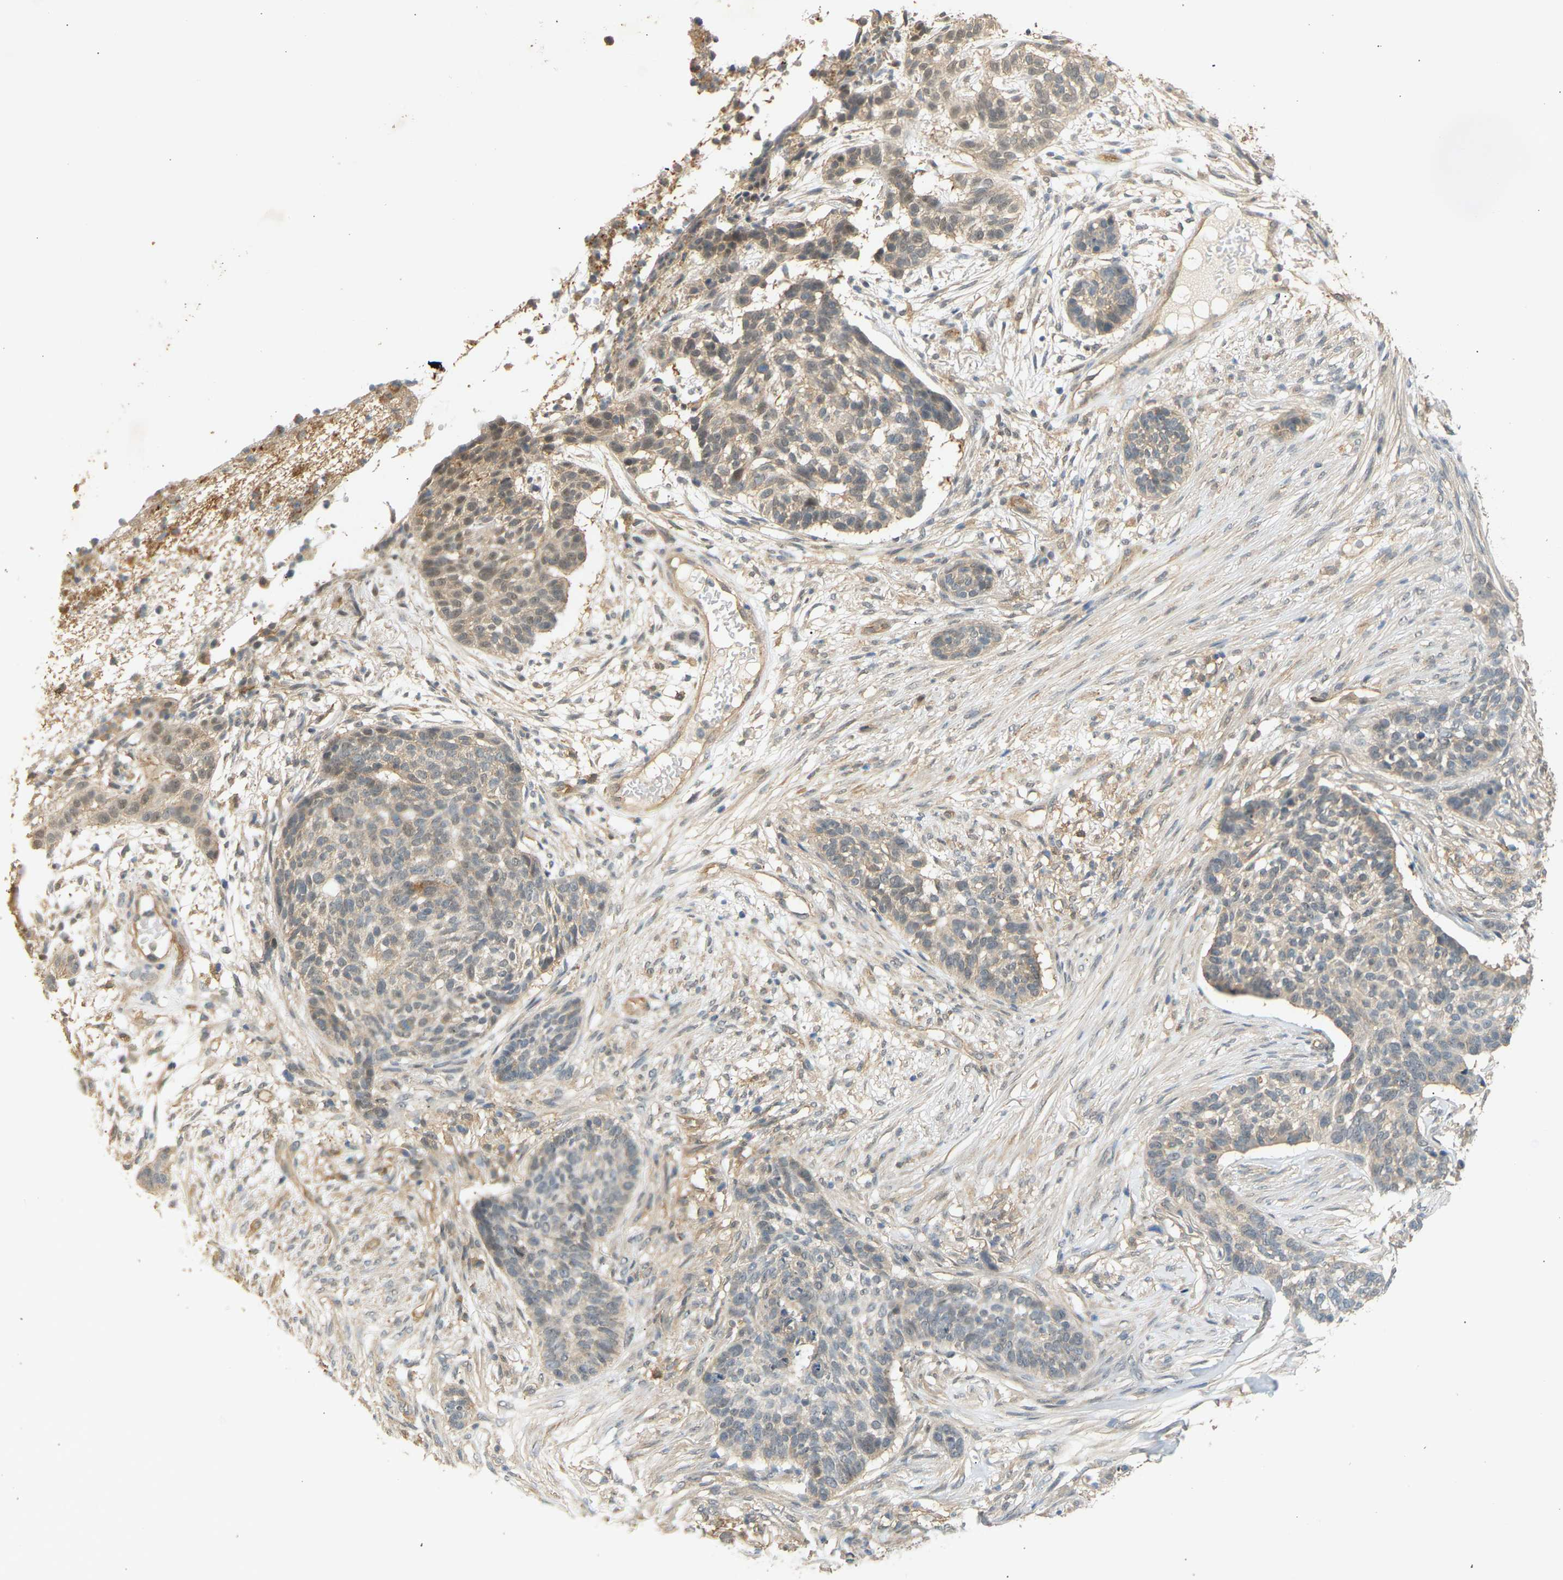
{"staining": {"intensity": "weak", "quantity": ">75%", "location": "cytoplasmic/membranous"}, "tissue": "skin cancer", "cell_type": "Tumor cells", "image_type": "cancer", "snomed": [{"axis": "morphology", "description": "Basal cell carcinoma"}, {"axis": "topography", "description": "Skin"}], "caption": "Immunohistochemistry (IHC) image of human basal cell carcinoma (skin) stained for a protein (brown), which shows low levels of weak cytoplasmic/membranous positivity in about >75% of tumor cells.", "gene": "RGL1", "patient": {"sex": "male", "age": 85}}